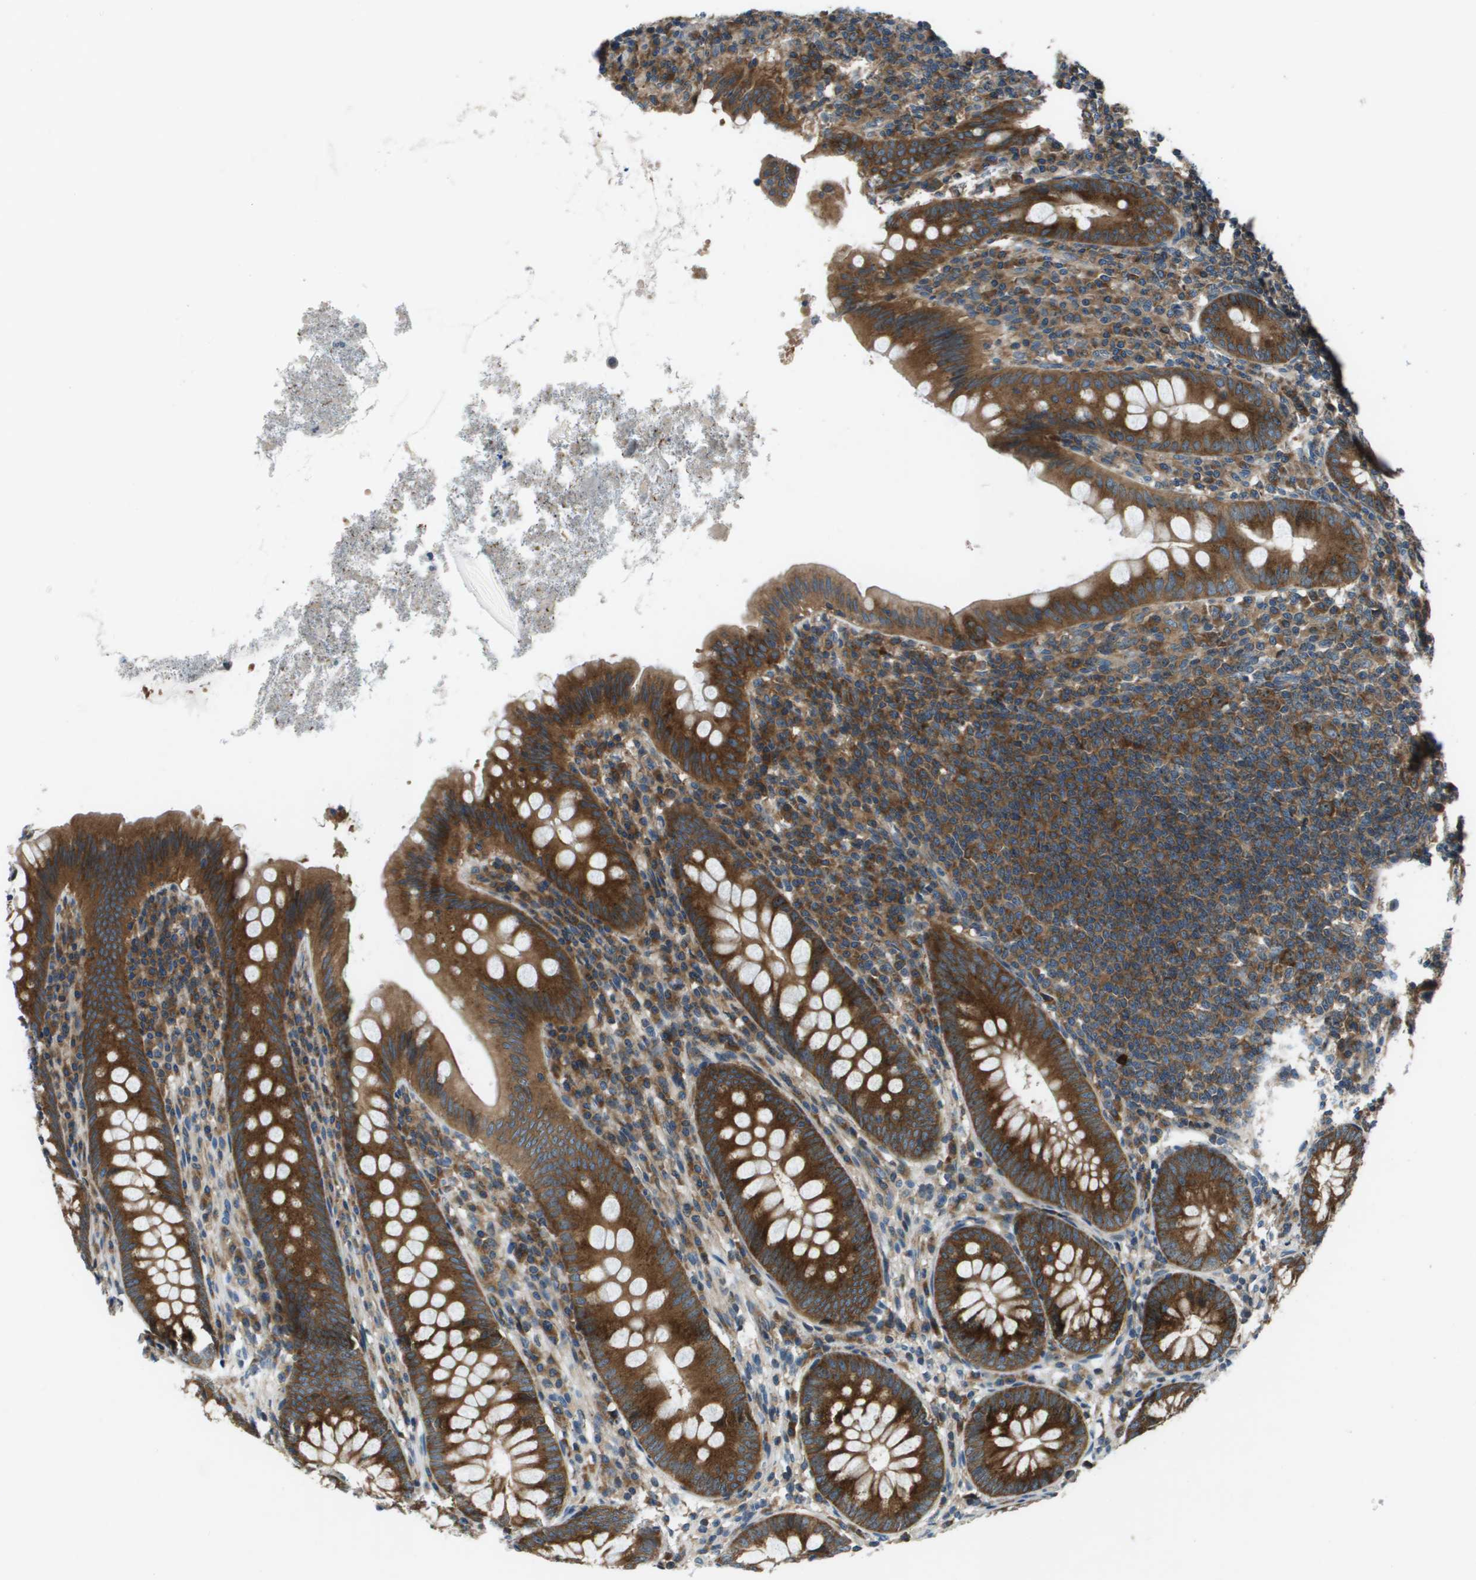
{"staining": {"intensity": "strong", "quantity": ">75%", "location": "cytoplasmic/membranous"}, "tissue": "appendix", "cell_type": "Glandular cells", "image_type": "normal", "snomed": [{"axis": "morphology", "description": "Normal tissue, NOS"}, {"axis": "topography", "description": "Appendix"}], "caption": "This micrograph displays immunohistochemistry (IHC) staining of unremarkable human appendix, with high strong cytoplasmic/membranous expression in approximately >75% of glandular cells.", "gene": "ARFGAP2", "patient": {"sex": "male", "age": 56}}